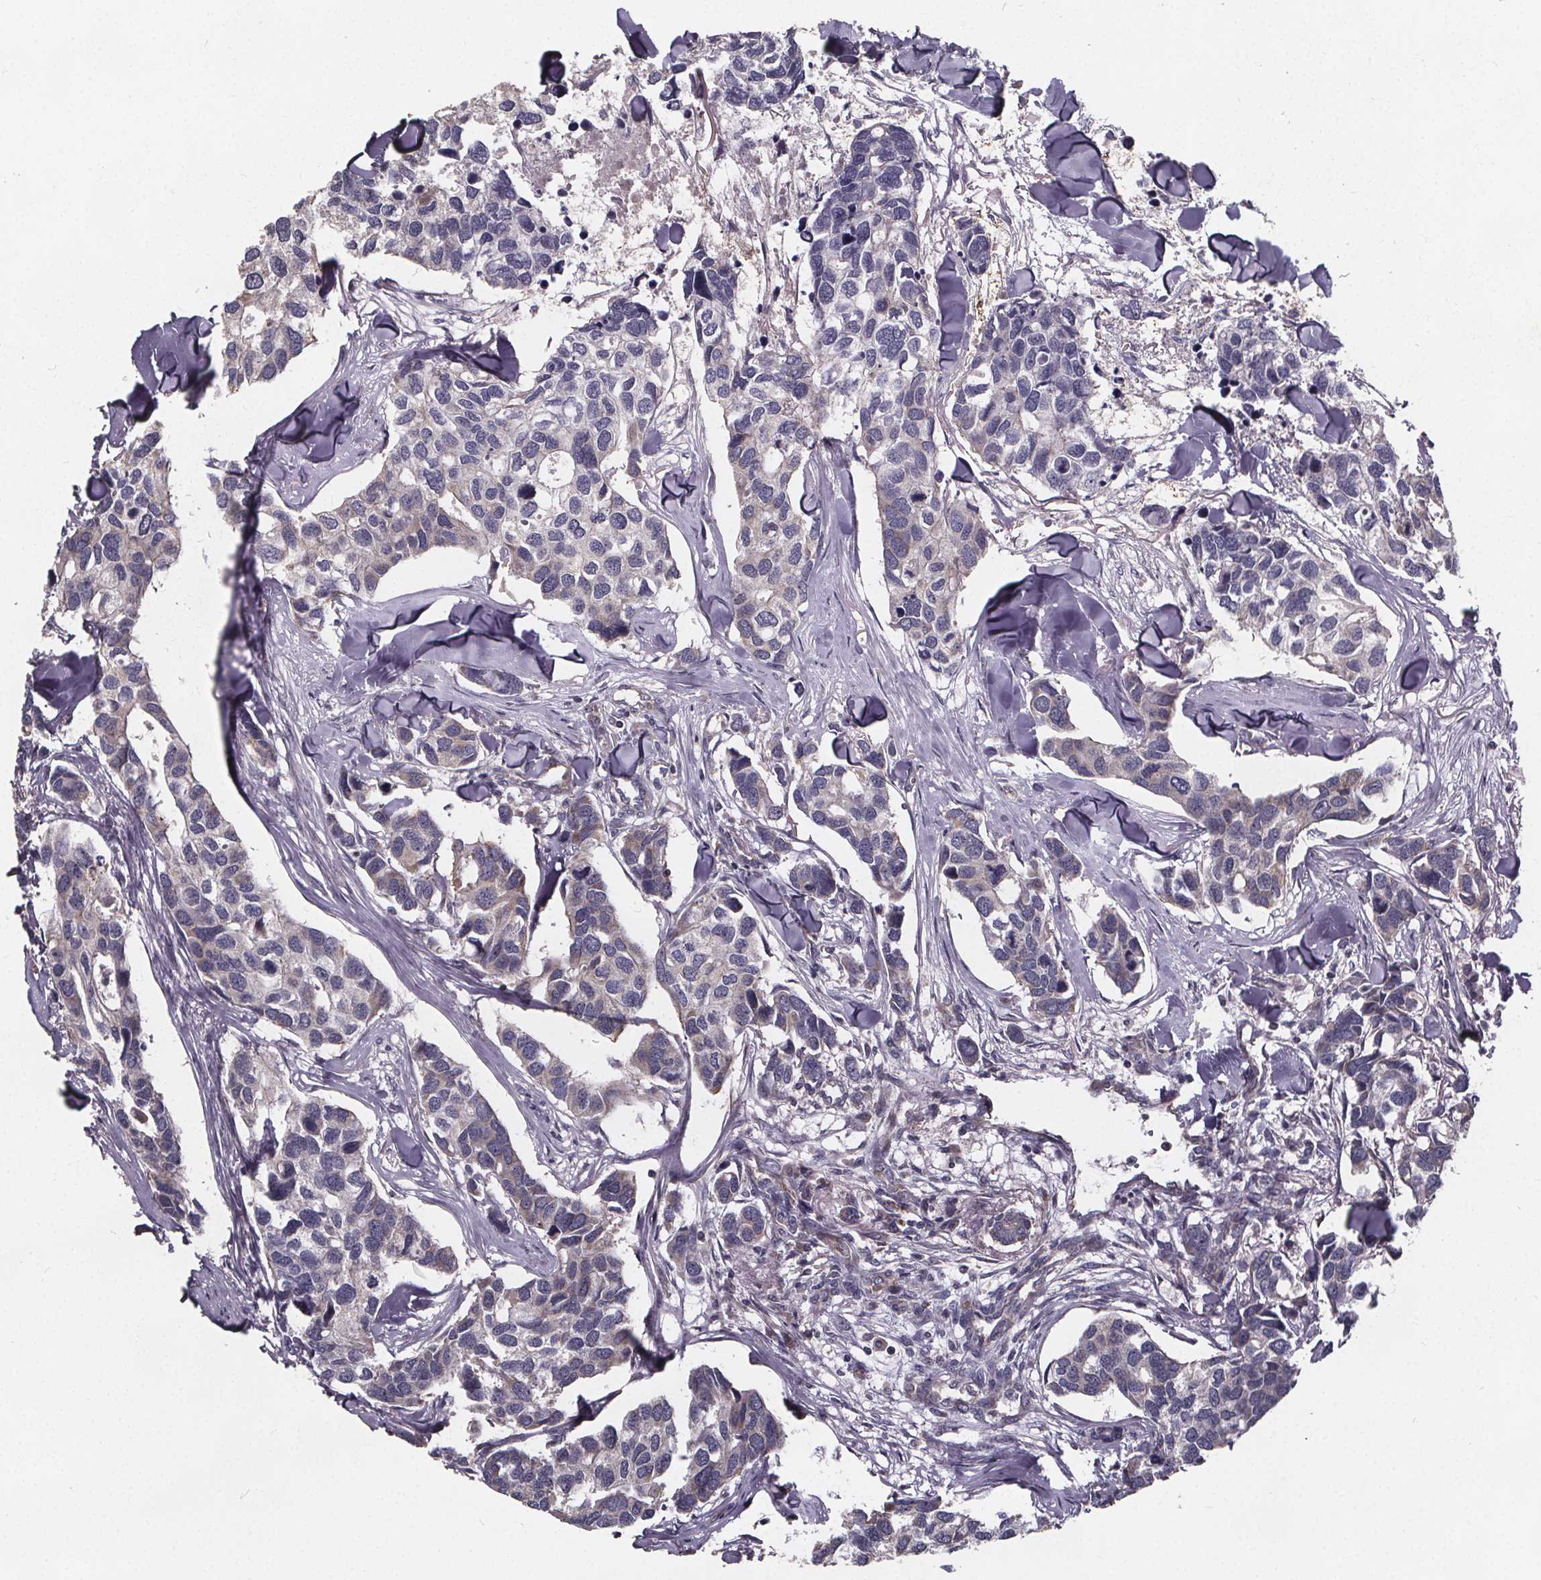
{"staining": {"intensity": "negative", "quantity": "none", "location": "none"}, "tissue": "breast cancer", "cell_type": "Tumor cells", "image_type": "cancer", "snomed": [{"axis": "morphology", "description": "Duct carcinoma"}, {"axis": "topography", "description": "Breast"}], "caption": "This is an immunohistochemistry photomicrograph of infiltrating ductal carcinoma (breast). There is no staining in tumor cells.", "gene": "YME1L1", "patient": {"sex": "female", "age": 83}}